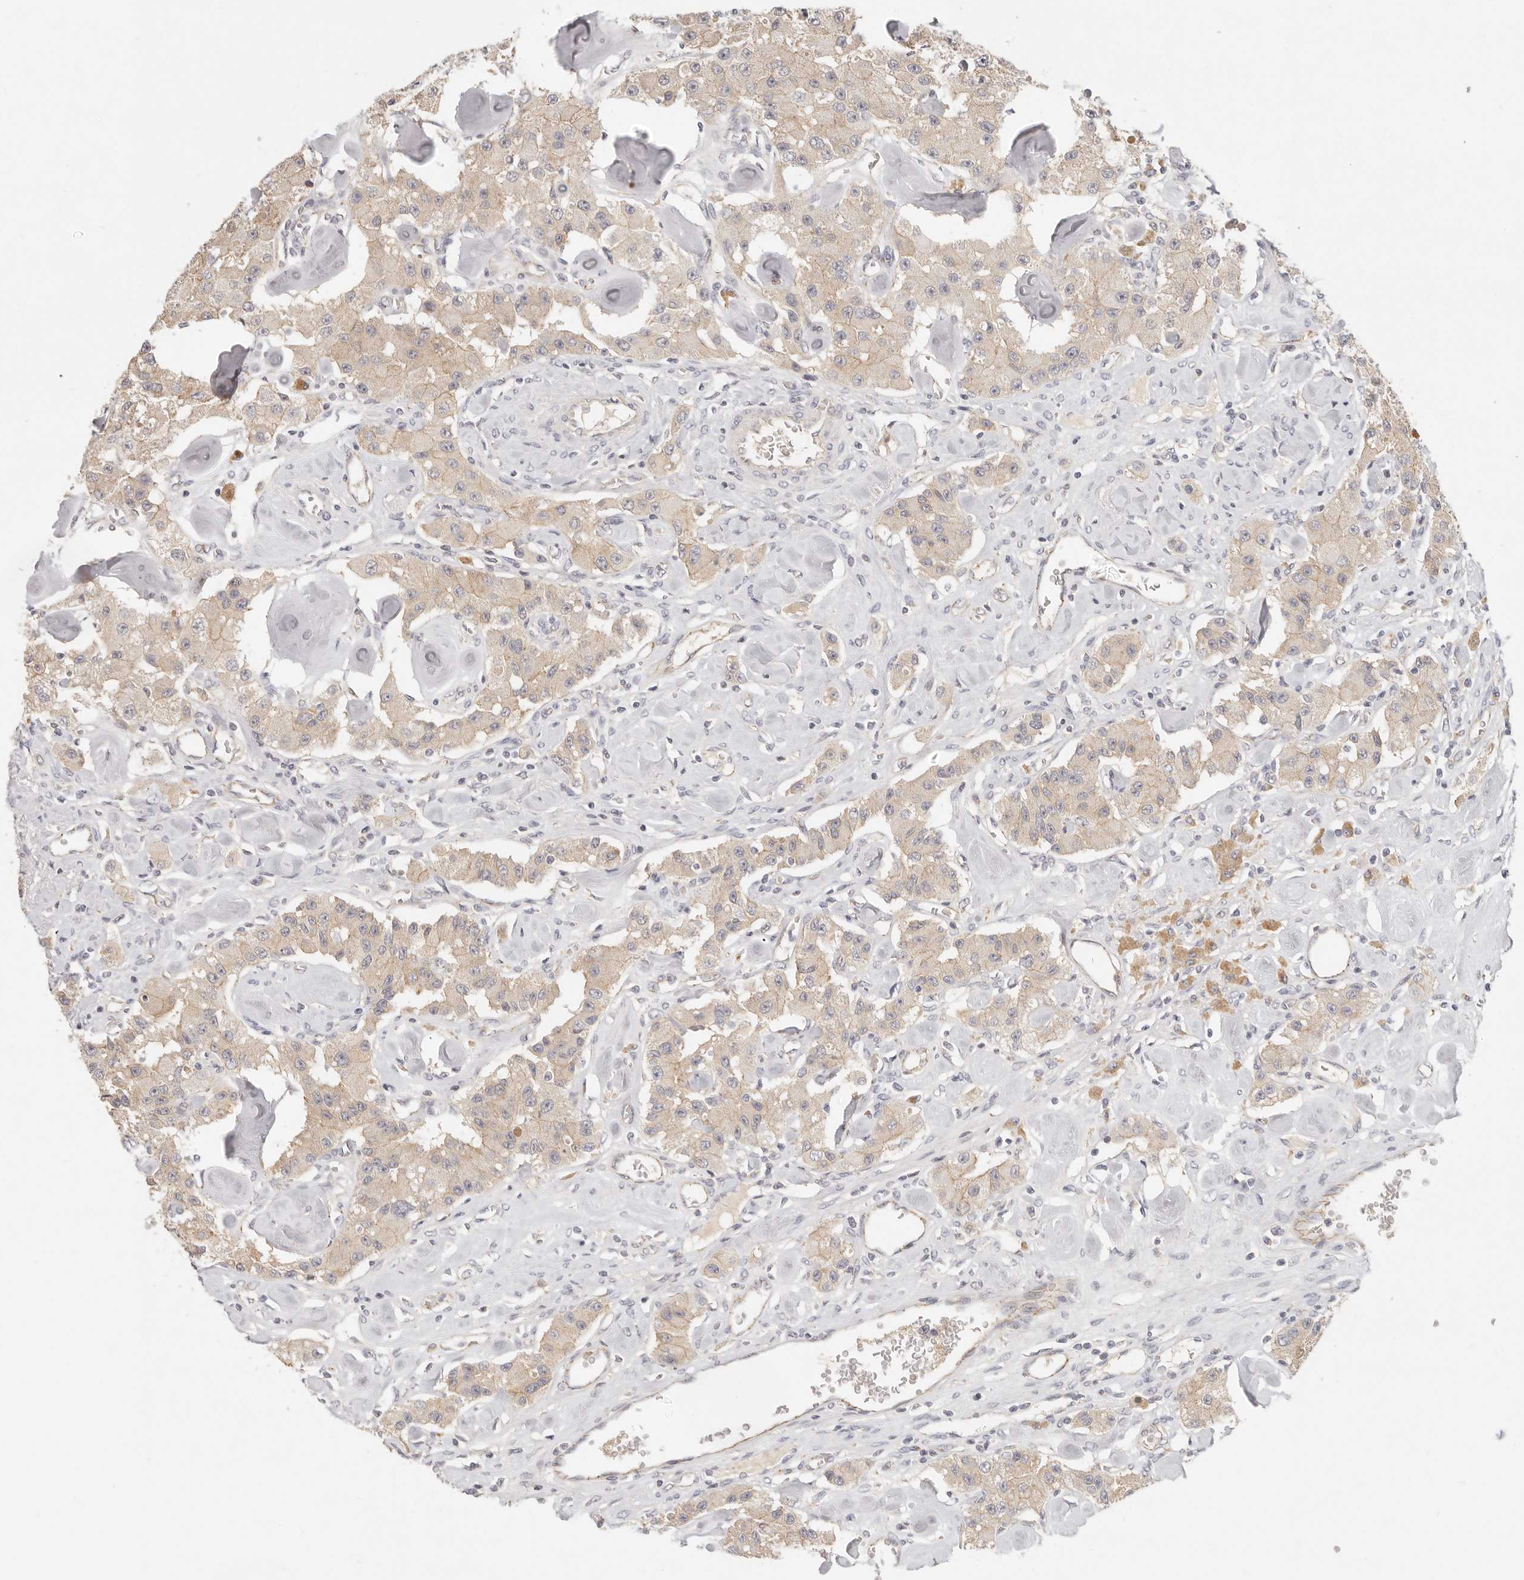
{"staining": {"intensity": "weak", "quantity": ">75%", "location": "cytoplasmic/membranous"}, "tissue": "carcinoid", "cell_type": "Tumor cells", "image_type": "cancer", "snomed": [{"axis": "morphology", "description": "Carcinoid, malignant, NOS"}, {"axis": "topography", "description": "Pancreas"}], "caption": "This is a micrograph of immunohistochemistry staining of malignant carcinoid, which shows weak staining in the cytoplasmic/membranous of tumor cells.", "gene": "ANXA9", "patient": {"sex": "male", "age": 41}}